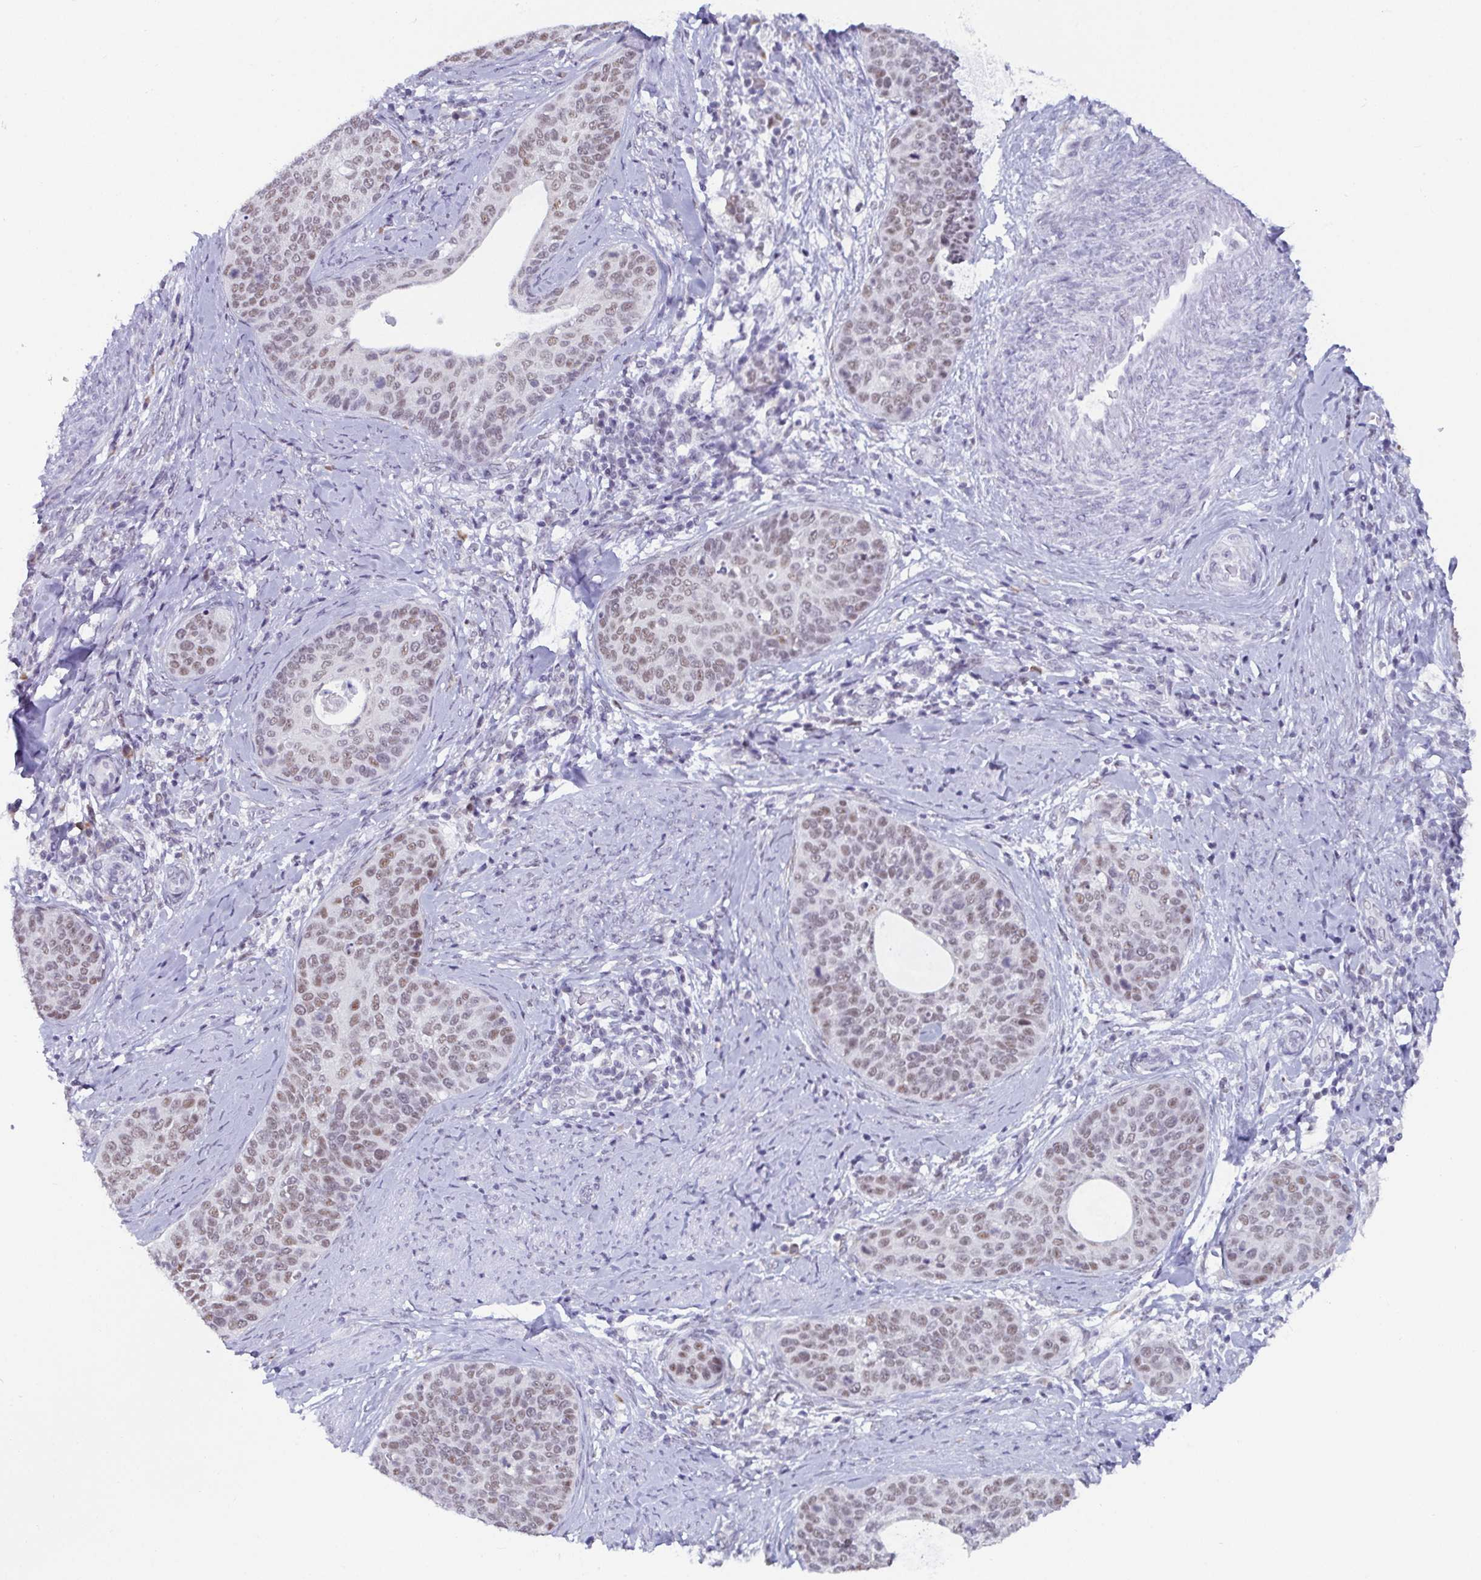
{"staining": {"intensity": "weak", "quantity": ">75%", "location": "nuclear"}, "tissue": "cervical cancer", "cell_type": "Tumor cells", "image_type": "cancer", "snomed": [{"axis": "morphology", "description": "Squamous cell carcinoma, NOS"}, {"axis": "topography", "description": "Cervix"}], "caption": "A brown stain highlights weak nuclear positivity of a protein in cervical cancer (squamous cell carcinoma) tumor cells.", "gene": "WDR72", "patient": {"sex": "female", "age": 69}}